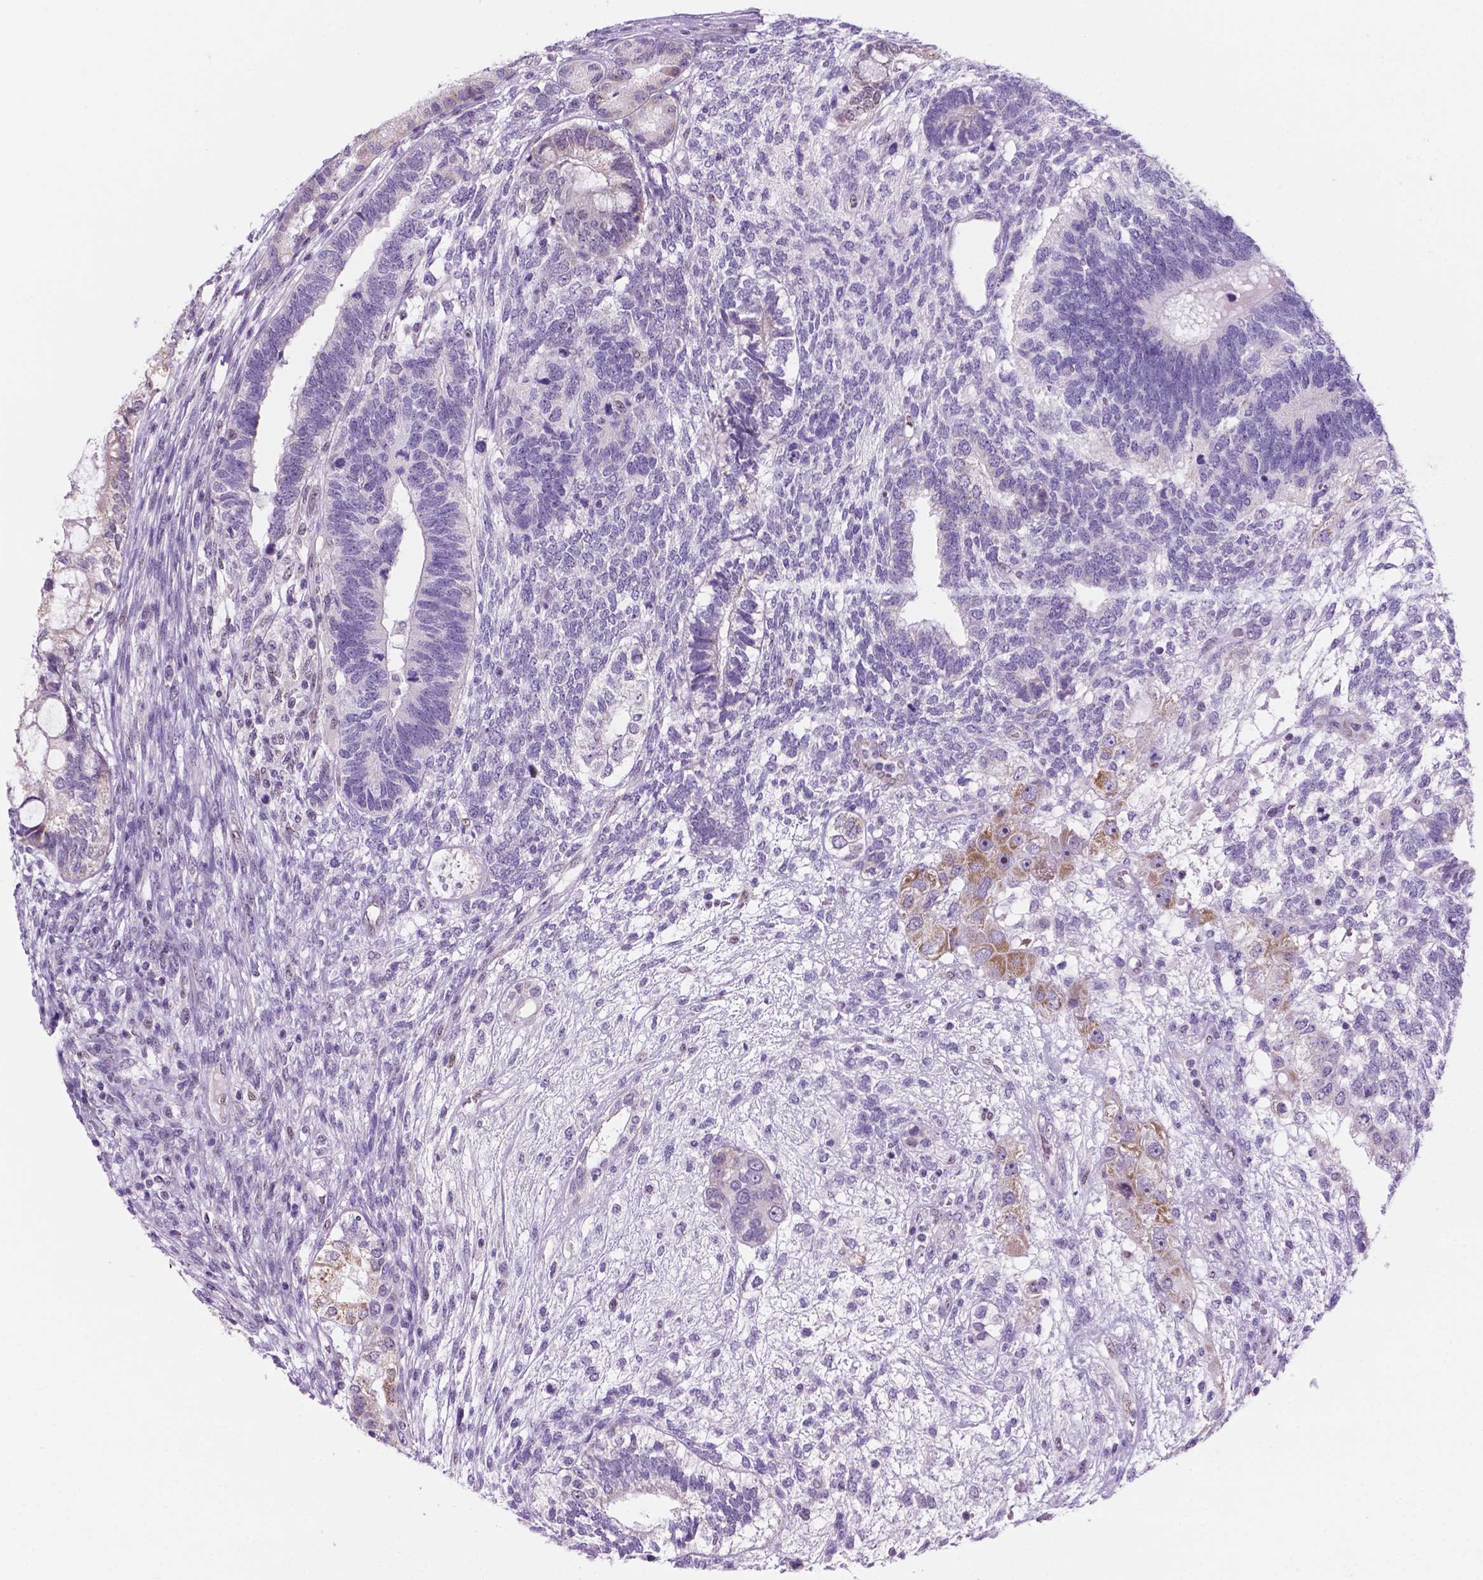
{"staining": {"intensity": "negative", "quantity": "none", "location": "none"}, "tissue": "testis cancer", "cell_type": "Tumor cells", "image_type": "cancer", "snomed": [{"axis": "morphology", "description": "Seminoma, NOS"}, {"axis": "morphology", "description": "Carcinoma, Embryonal, NOS"}, {"axis": "topography", "description": "Testis"}], "caption": "DAB (3,3'-diaminobenzidine) immunohistochemical staining of human testis cancer (seminoma) exhibits no significant expression in tumor cells. (DAB (3,3'-diaminobenzidine) immunohistochemistry (IHC), high magnification).", "gene": "C18orf21", "patient": {"sex": "male", "age": 41}}